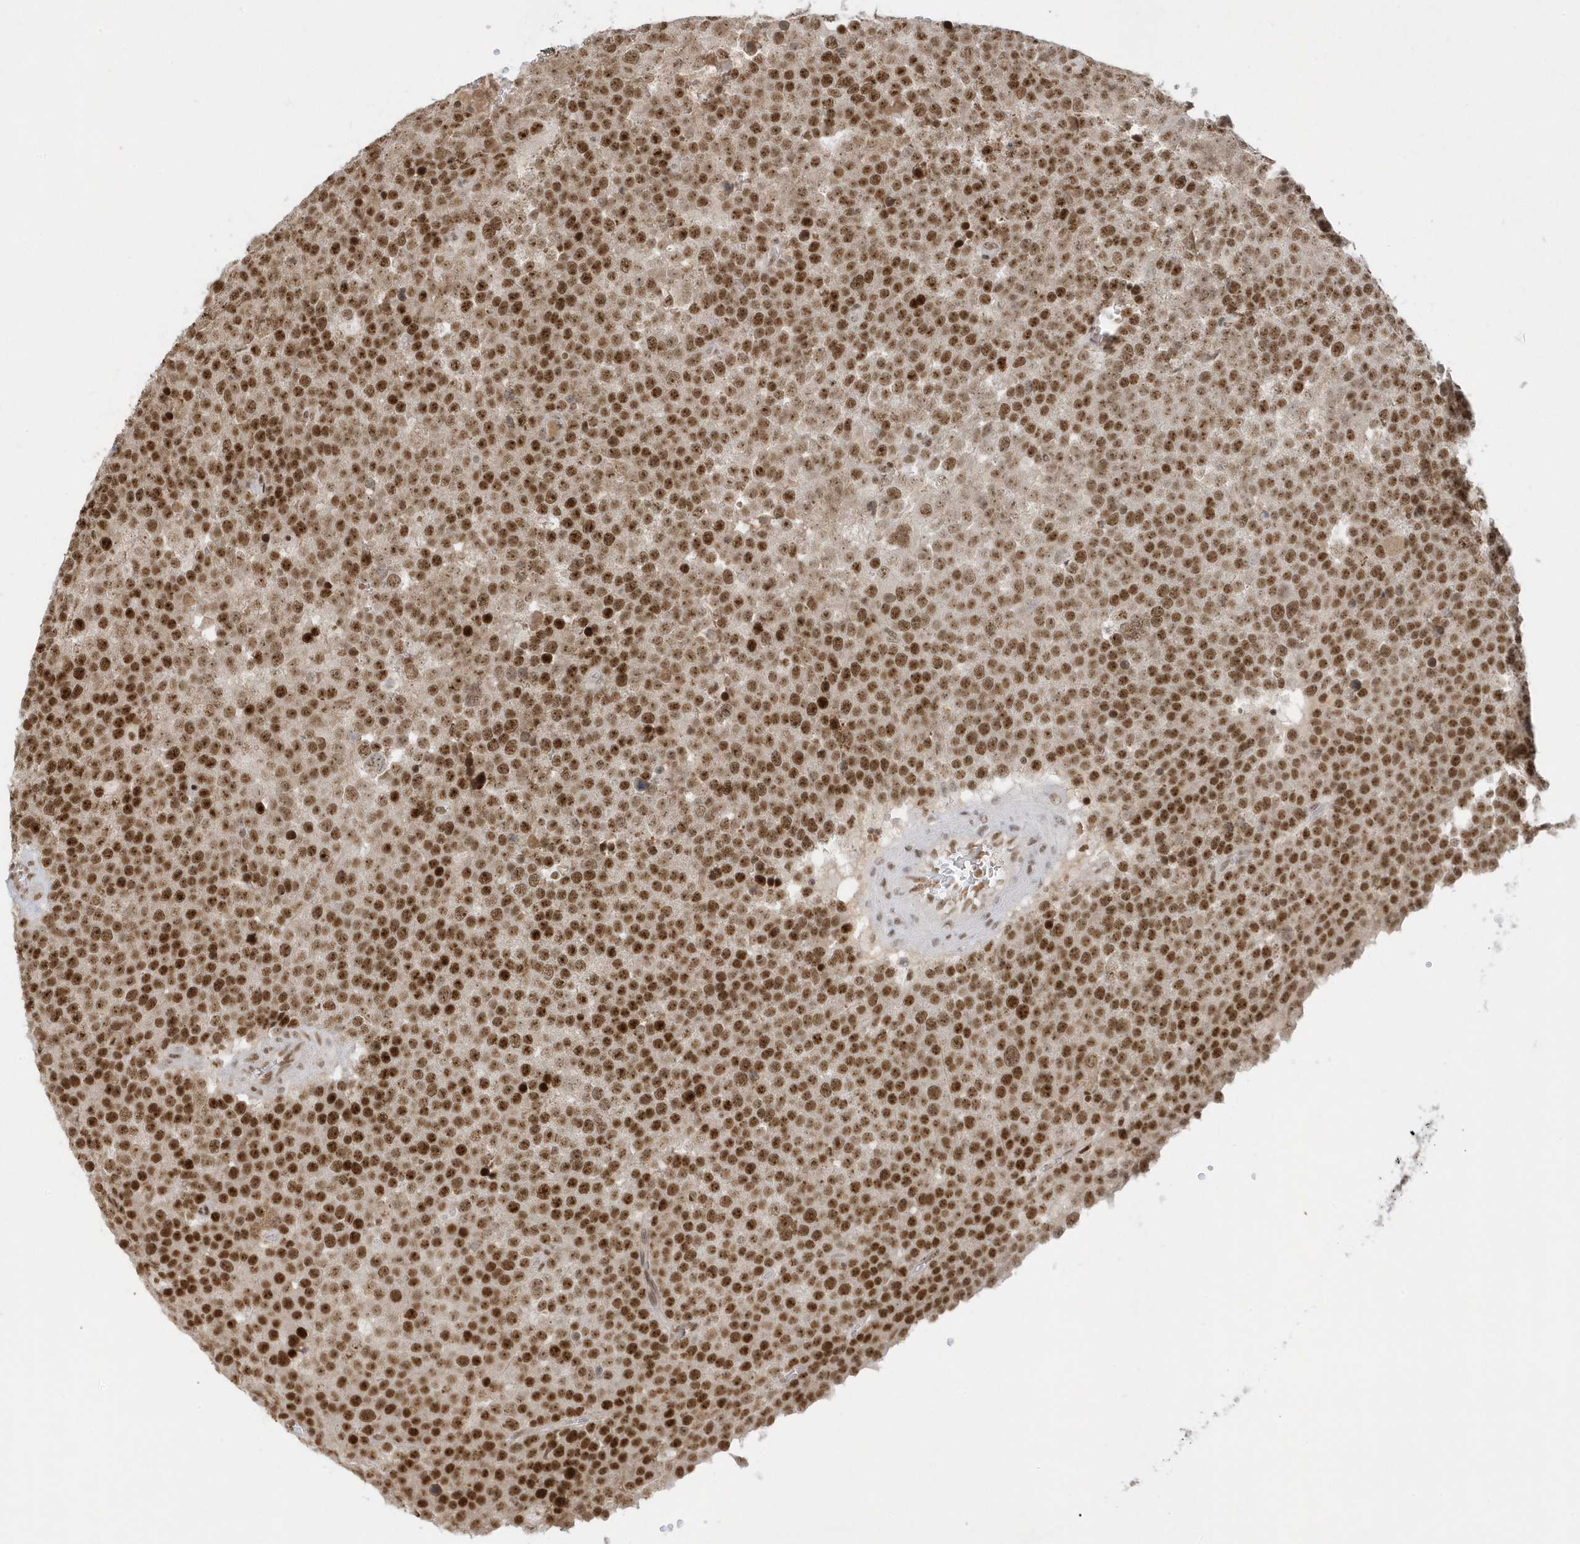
{"staining": {"intensity": "strong", "quantity": ">75%", "location": "nuclear"}, "tissue": "testis cancer", "cell_type": "Tumor cells", "image_type": "cancer", "snomed": [{"axis": "morphology", "description": "Seminoma, NOS"}, {"axis": "topography", "description": "Testis"}], "caption": "Seminoma (testis) stained for a protein (brown) shows strong nuclear positive positivity in about >75% of tumor cells.", "gene": "PPIL2", "patient": {"sex": "male", "age": 71}}